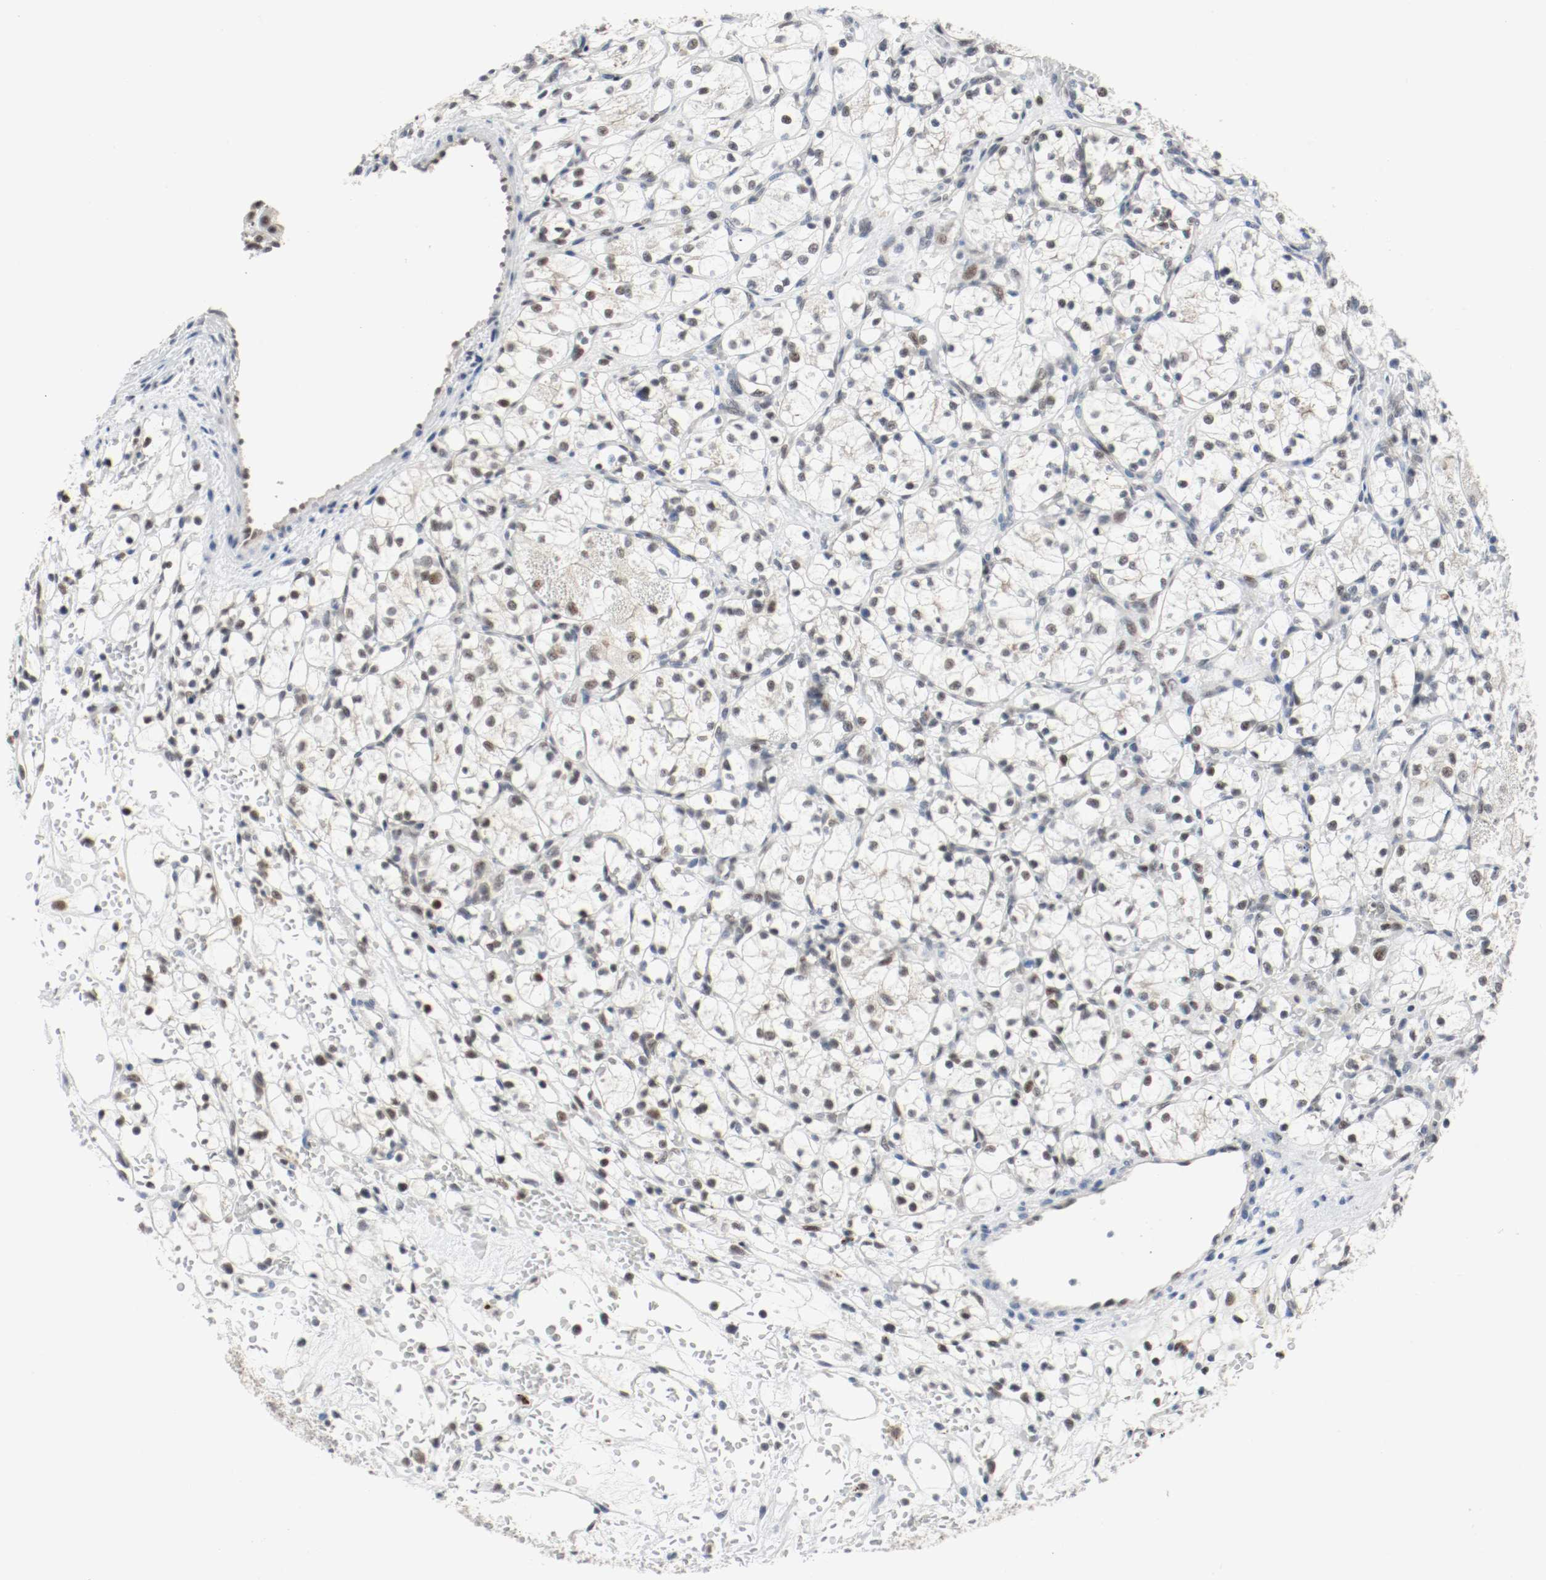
{"staining": {"intensity": "moderate", "quantity": "25%-75%", "location": "nuclear"}, "tissue": "renal cancer", "cell_type": "Tumor cells", "image_type": "cancer", "snomed": [{"axis": "morphology", "description": "Adenocarcinoma, NOS"}, {"axis": "topography", "description": "Kidney"}], "caption": "Immunohistochemistry staining of renal adenocarcinoma, which reveals medium levels of moderate nuclear positivity in about 25%-75% of tumor cells indicating moderate nuclear protein positivity. The staining was performed using DAB (brown) for protein detection and nuclei were counterstained in hematoxylin (blue).", "gene": "ASH1L", "patient": {"sex": "female", "age": 60}}